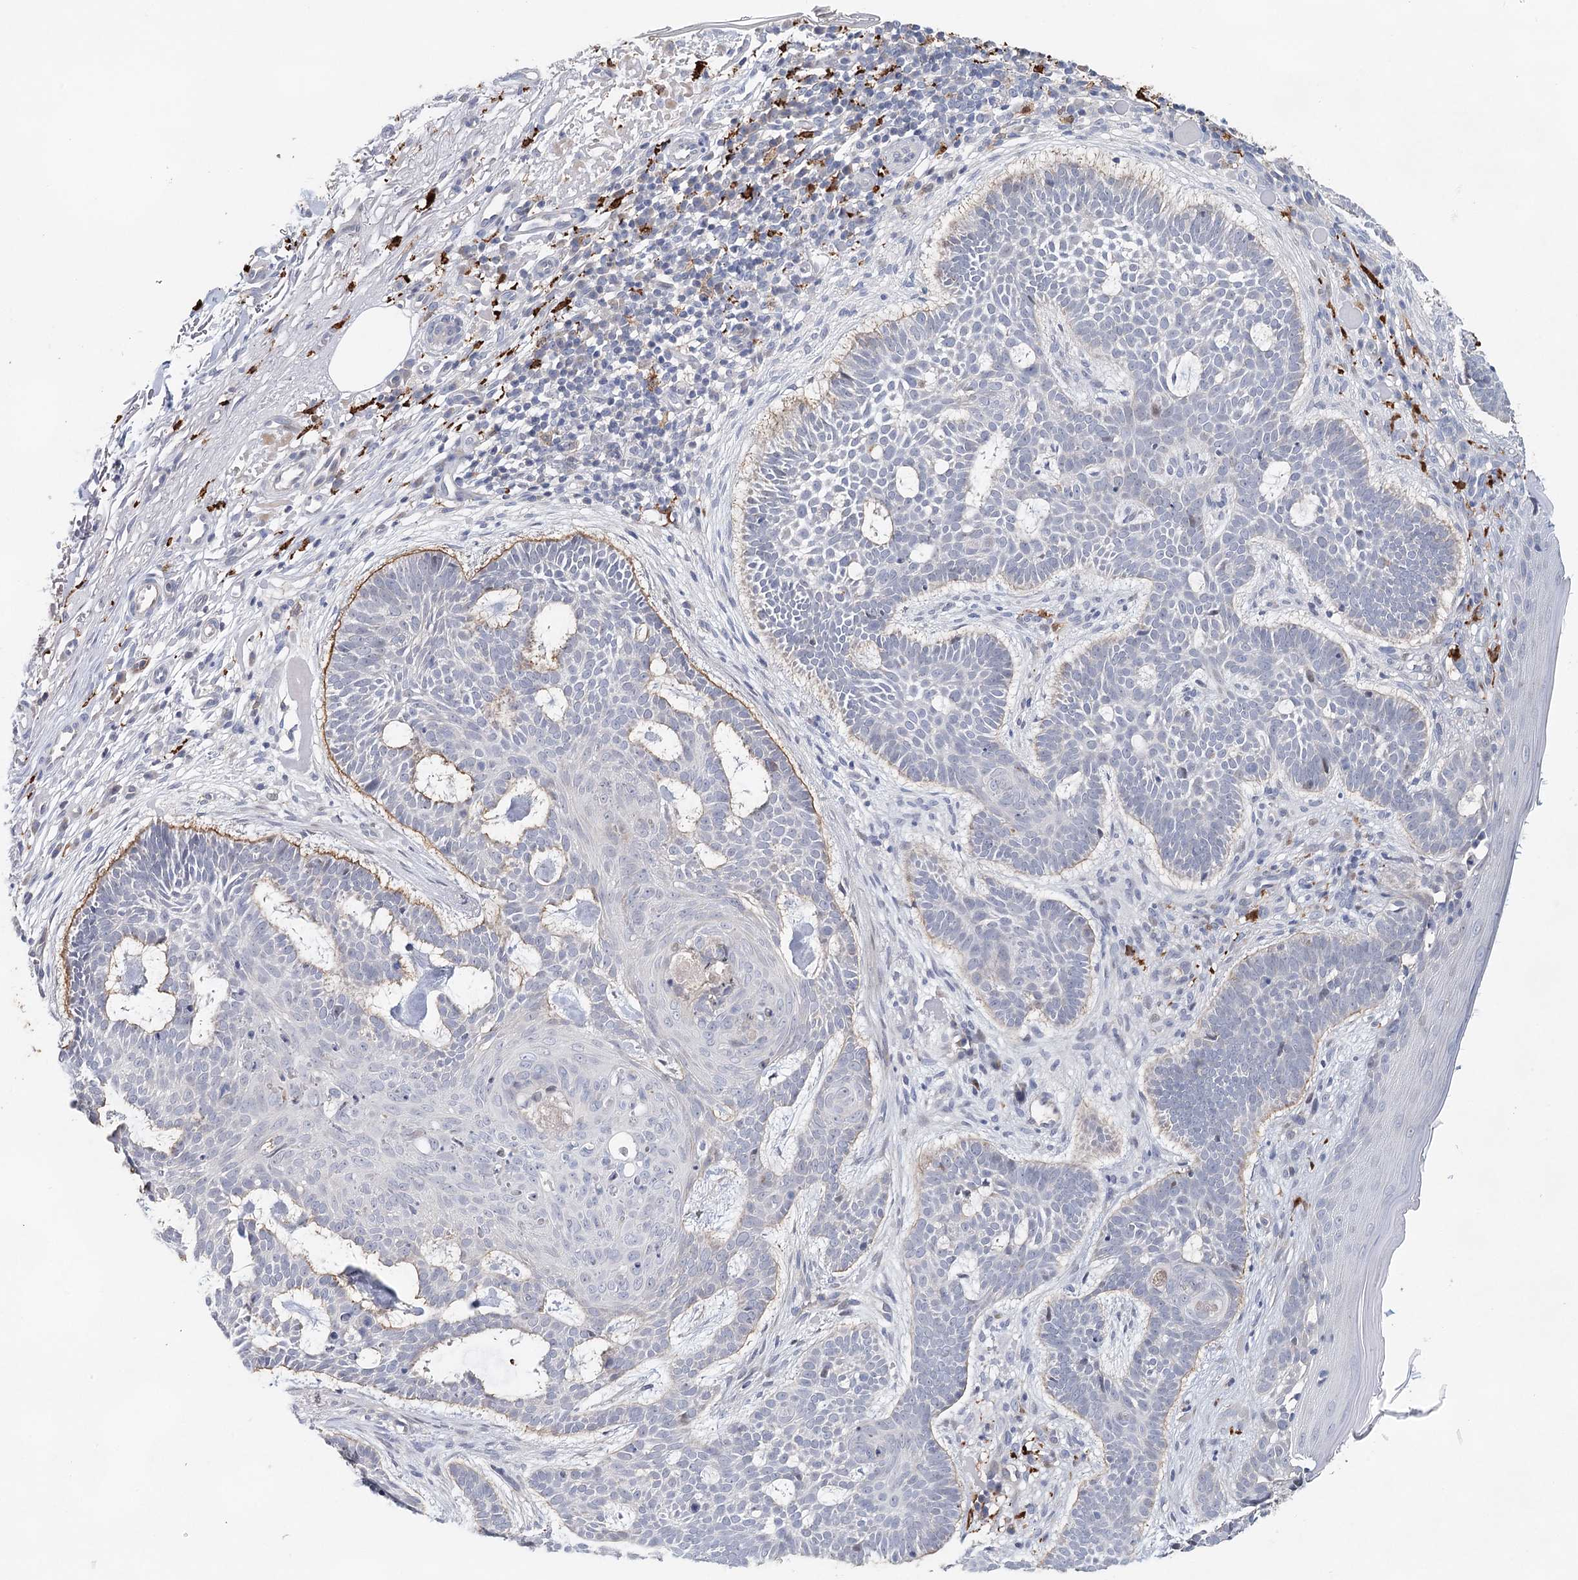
{"staining": {"intensity": "negative", "quantity": "none", "location": "none"}, "tissue": "skin cancer", "cell_type": "Tumor cells", "image_type": "cancer", "snomed": [{"axis": "morphology", "description": "Basal cell carcinoma"}, {"axis": "topography", "description": "Skin"}], "caption": "A histopathology image of human skin cancer is negative for staining in tumor cells. Nuclei are stained in blue.", "gene": "SLC19A3", "patient": {"sex": "male", "age": 85}}